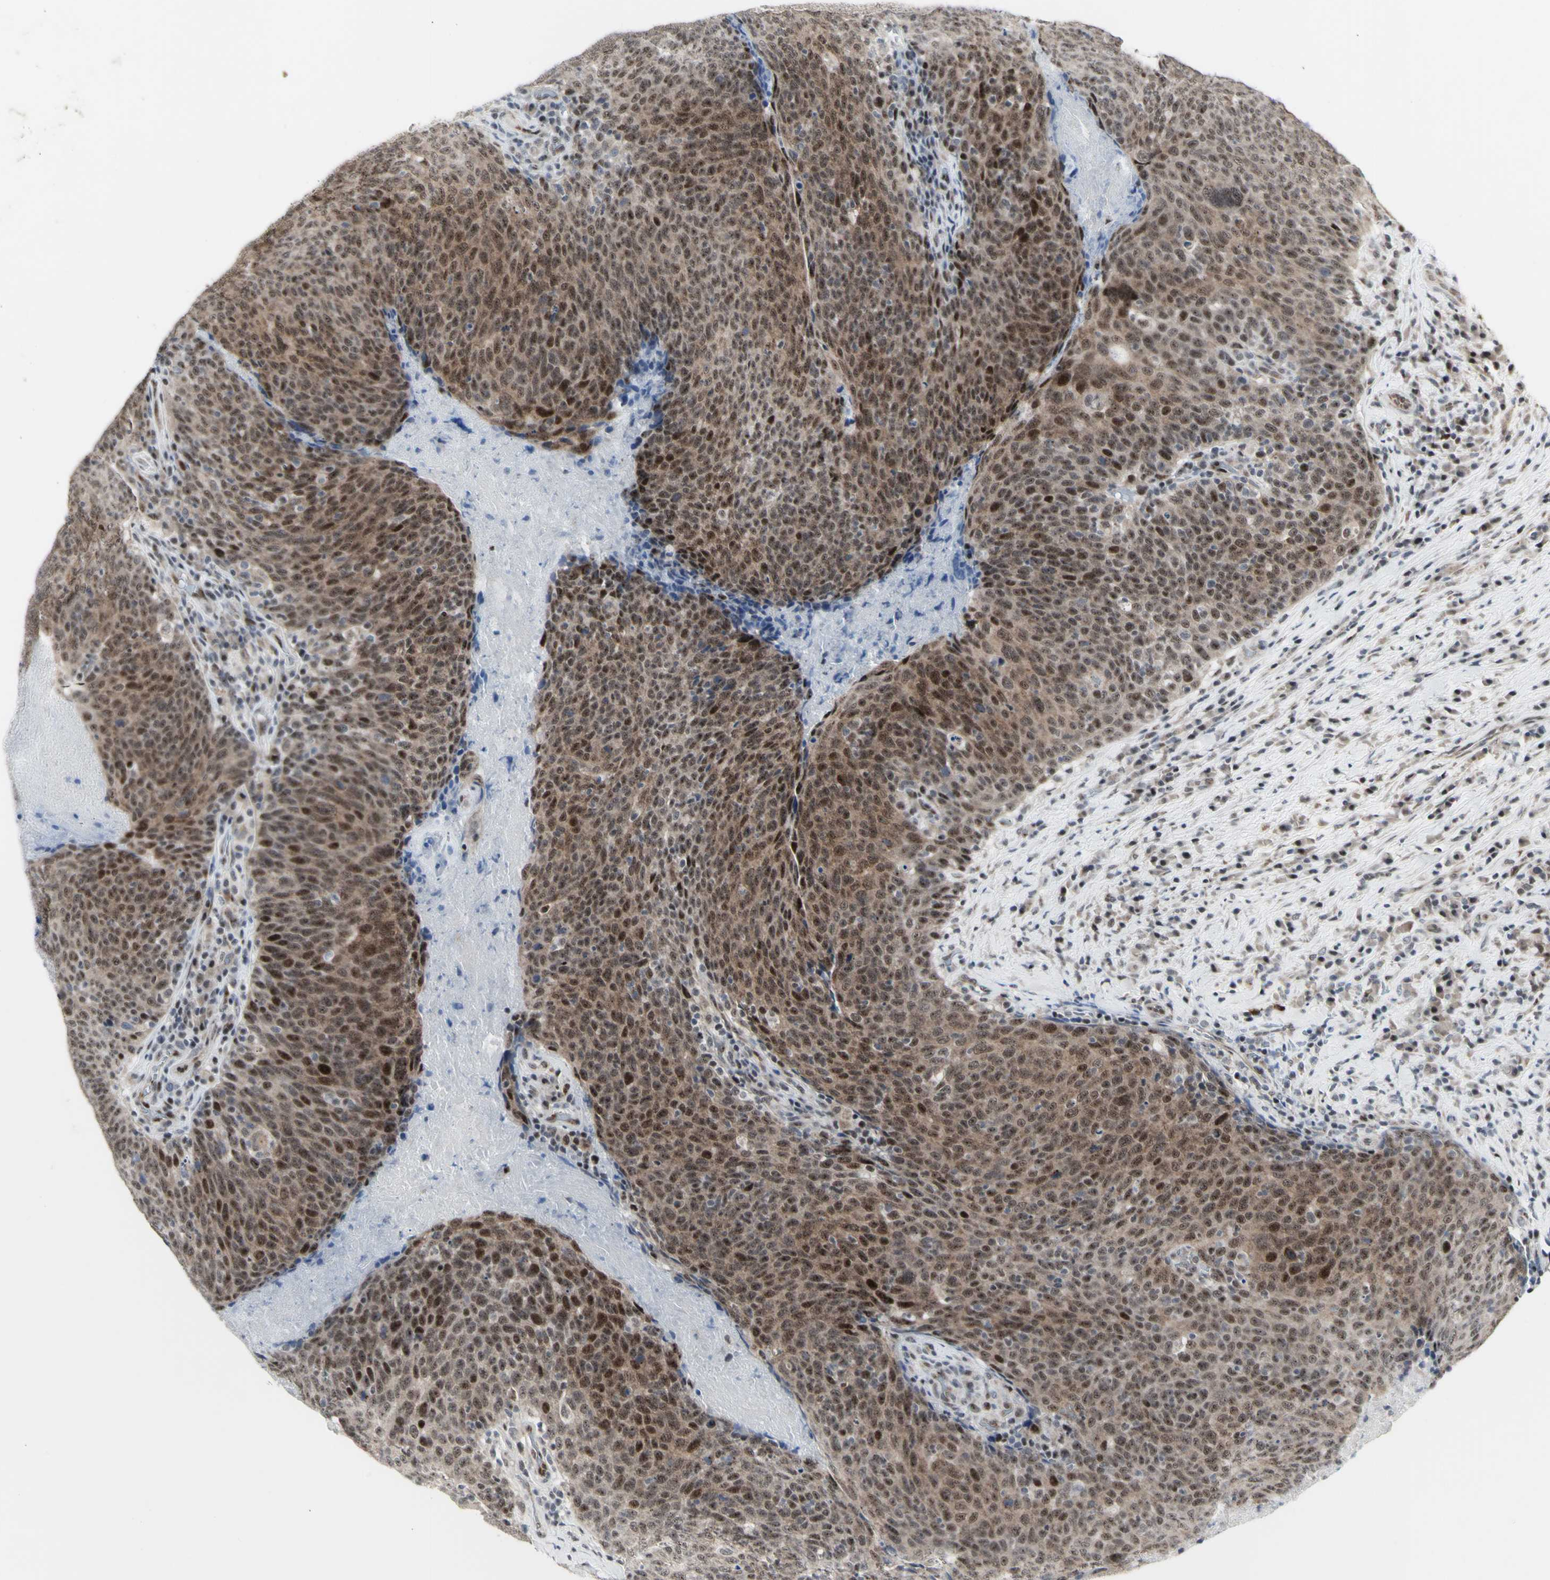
{"staining": {"intensity": "moderate", "quantity": ">75%", "location": "cytoplasmic/membranous,nuclear"}, "tissue": "head and neck cancer", "cell_type": "Tumor cells", "image_type": "cancer", "snomed": [{"axis": "morphology", "description": "Squamous cell carcinoma, NOS"}, {"axis": "morphology", "description": "Squamous cell carcinoma, metastatic, NOS"}, {"axis": "topography", "description": "Lymph node"}, {"axis": "topography", "description": "Head-Neck"}], "caption": "Human head and neck cancer (squamous cell carcinoma) stained with a protein marker displays moderate staining in tumor cells.", "gene": "DHRS7B", "patient": {"sex": "male", "age": 62}}